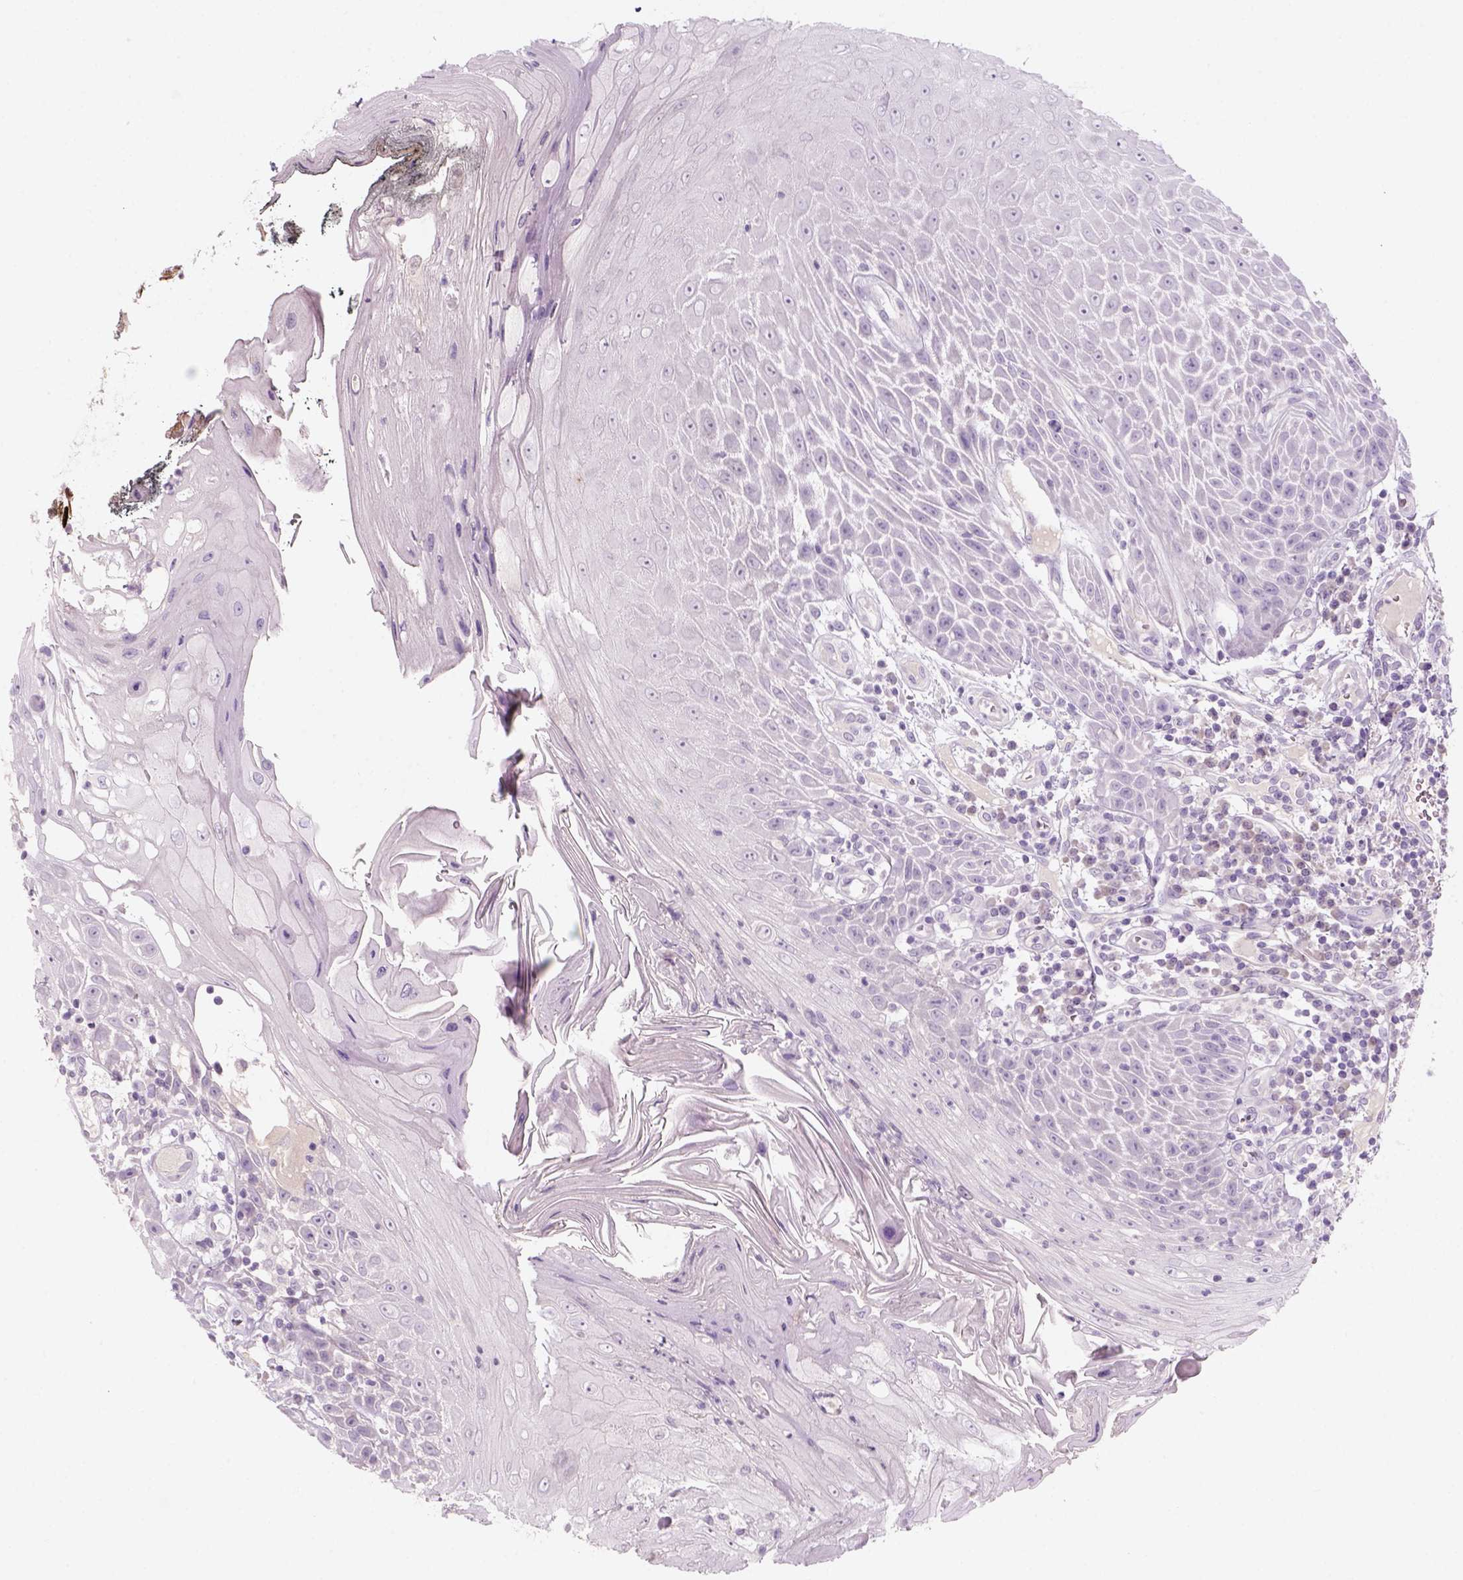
{"staining": {"intensity": "negative", "quantity": "none", "location": "none"}, "tissue": "head and neck cancer", "cell_type": "Tumor cells", "image_type": "cancer", "snomed": [{"axis": "morphology", "description": "Squamous cell carcinoma, NOS"}, {"axis": "topography", "description": "Head-Neck"}], "caption": "The IHC micrograph has no significant positivity in tumor cells of head and neck squamous cell carcinoma tissue.", "gene": "KRT25", "patient": {"sex": "male", "age": 52}}